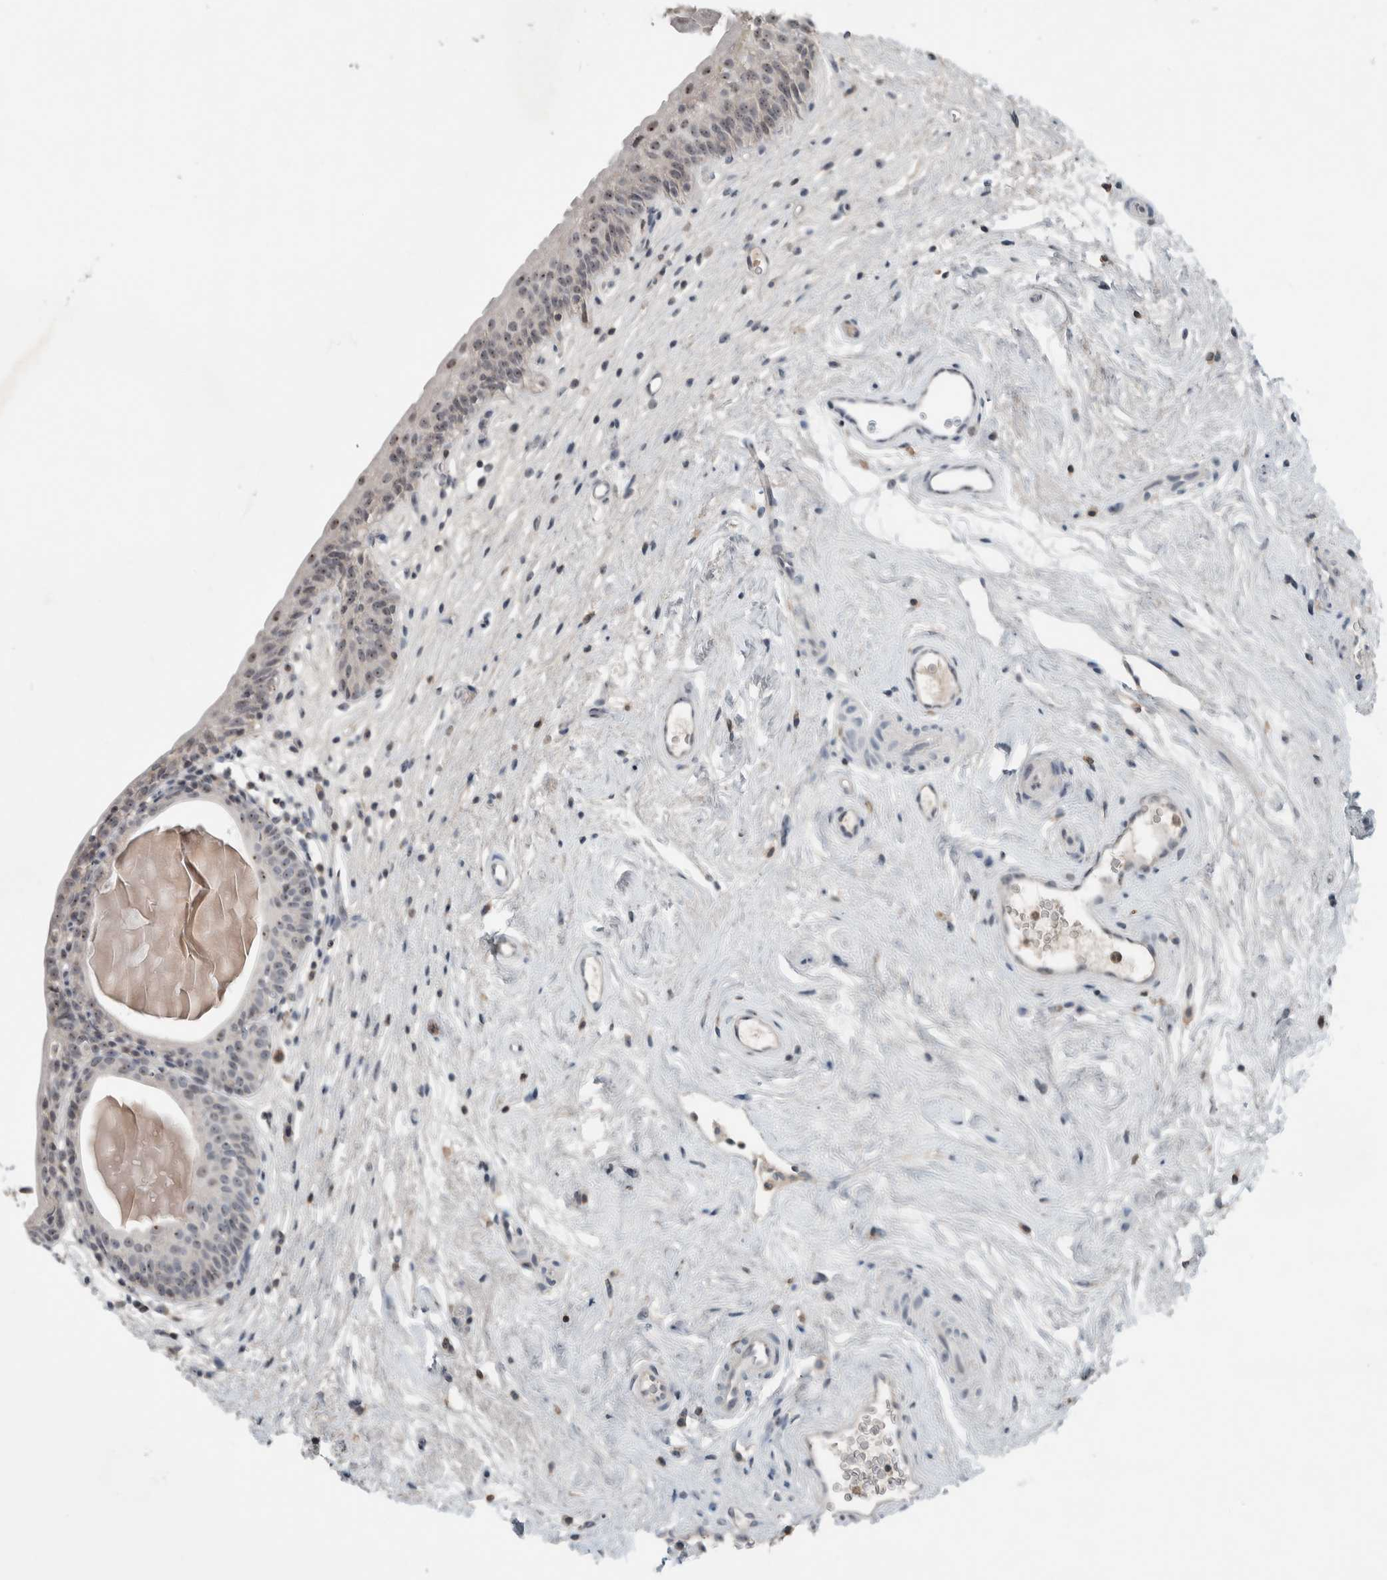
{"staining": {"intensity": "weak", "quantity": ">75%", "location": "nuclear"}, "tissue": "urinary bladder", "cell_type": "Urothelial cells", "image_type": "normal", "snomed": [{"axis": "morphology", "description": "Normal tissue, NOS"}, {"axis": "topography", "description": "Urinary bladder"}], "caption": "Human urinary bladder stained with a brown dye shows weak nuclear positive staining in about >75% of urothelial cells.", "gene": "RPF1", "patient": {"sex": "male", "age": 83}}